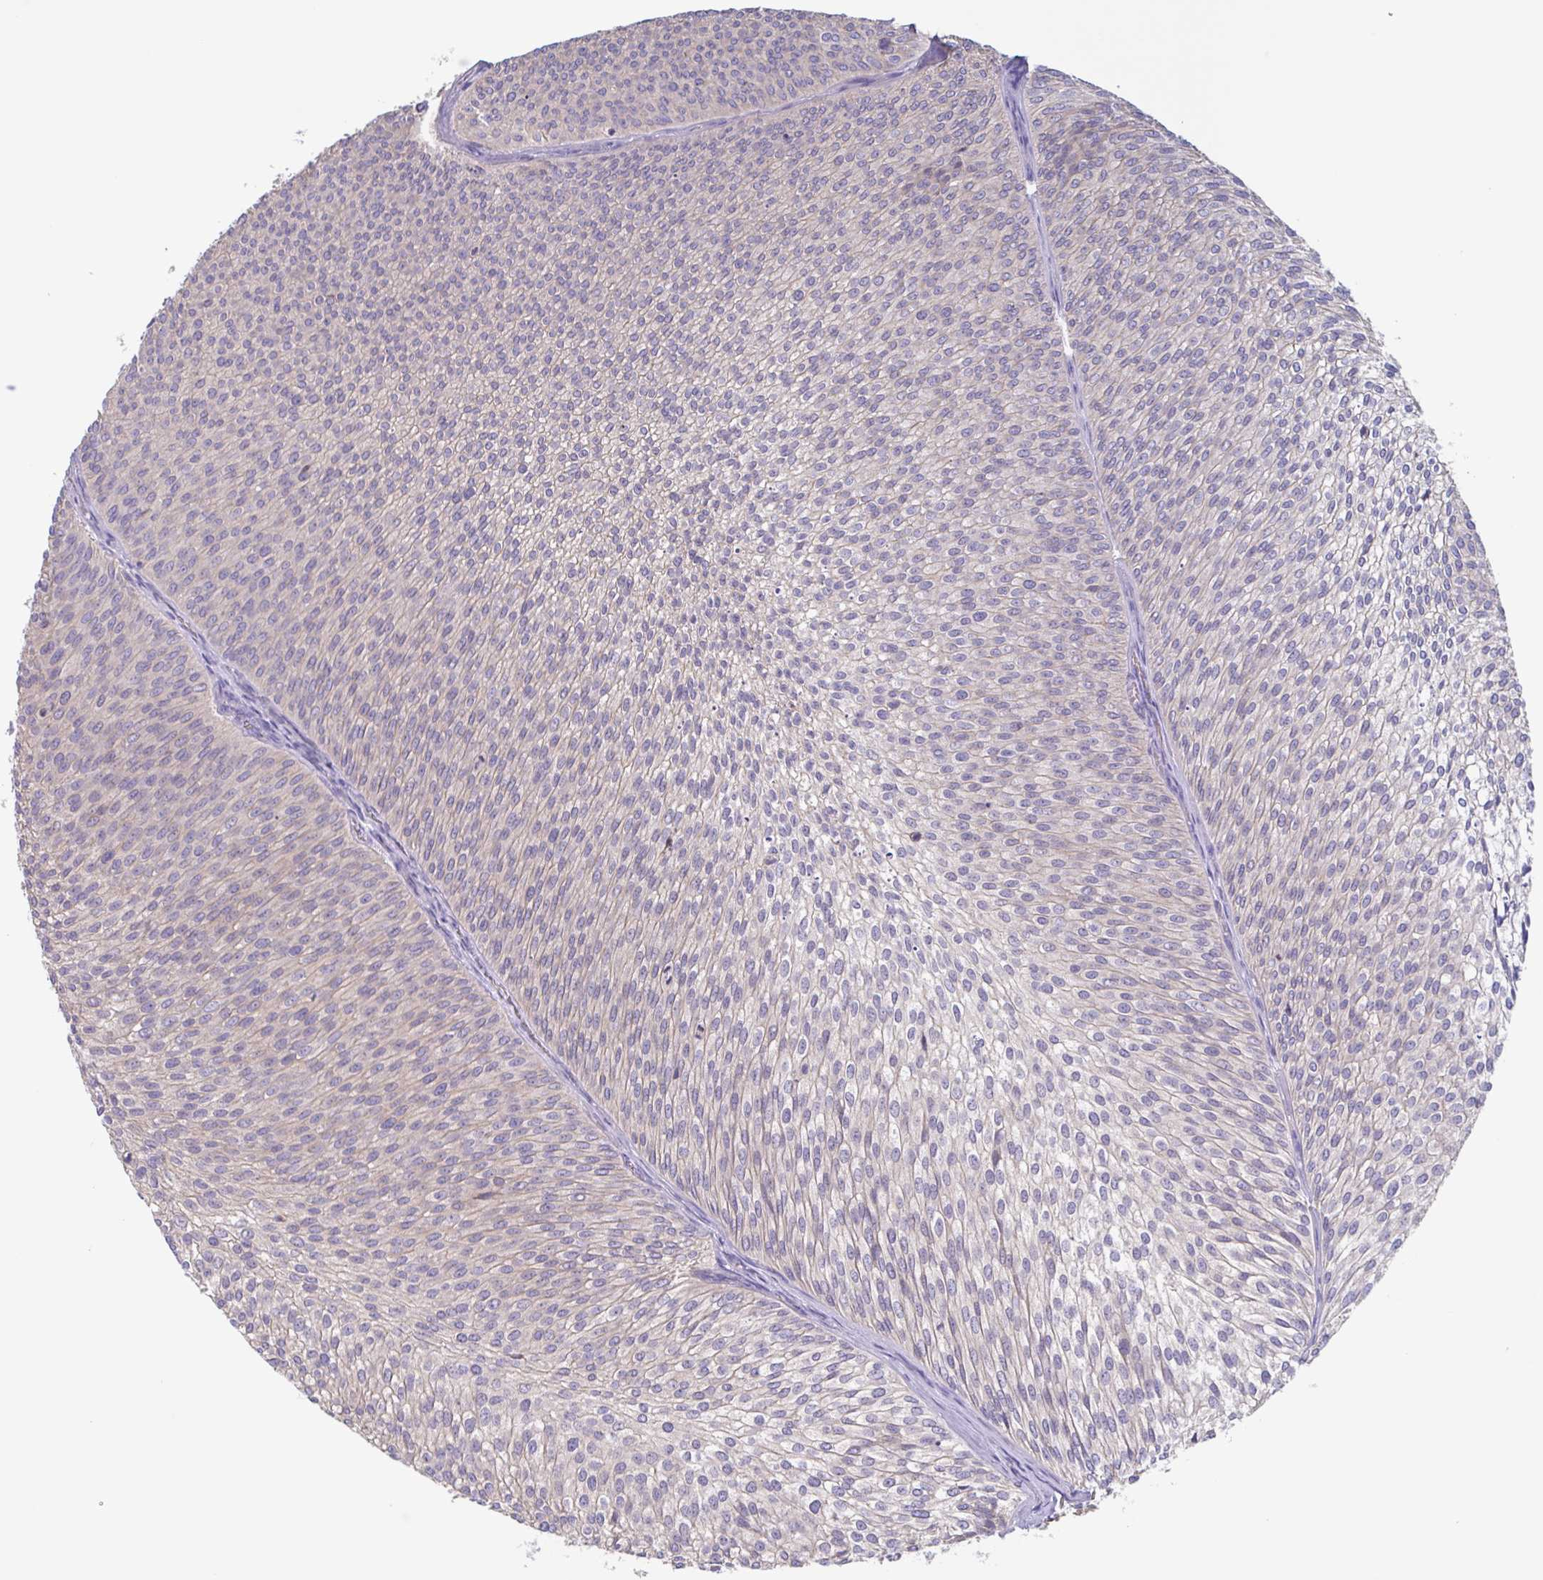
{"staining": {"intensity": "negative", "quantity": "none", "location": "none"}, "tissue": "urothelial cancer", "cell_type": "Tumor cells", "image_type": "cancer", "snomed": [{"axis": "morphology", "description": "Urothelial carcinoma, Low grade"}, {"axis": "topography", "description": "Urinary bladder"}], "caption": "A high-resolution histopathology image shows immunohistochemistry (IHC) staining of urothelial carcinoma (low-grade), which demonstrates no significant positivity in tumor cells.", "gene": "CHMP5", "patient": {"sex": "male", "age": 91}}